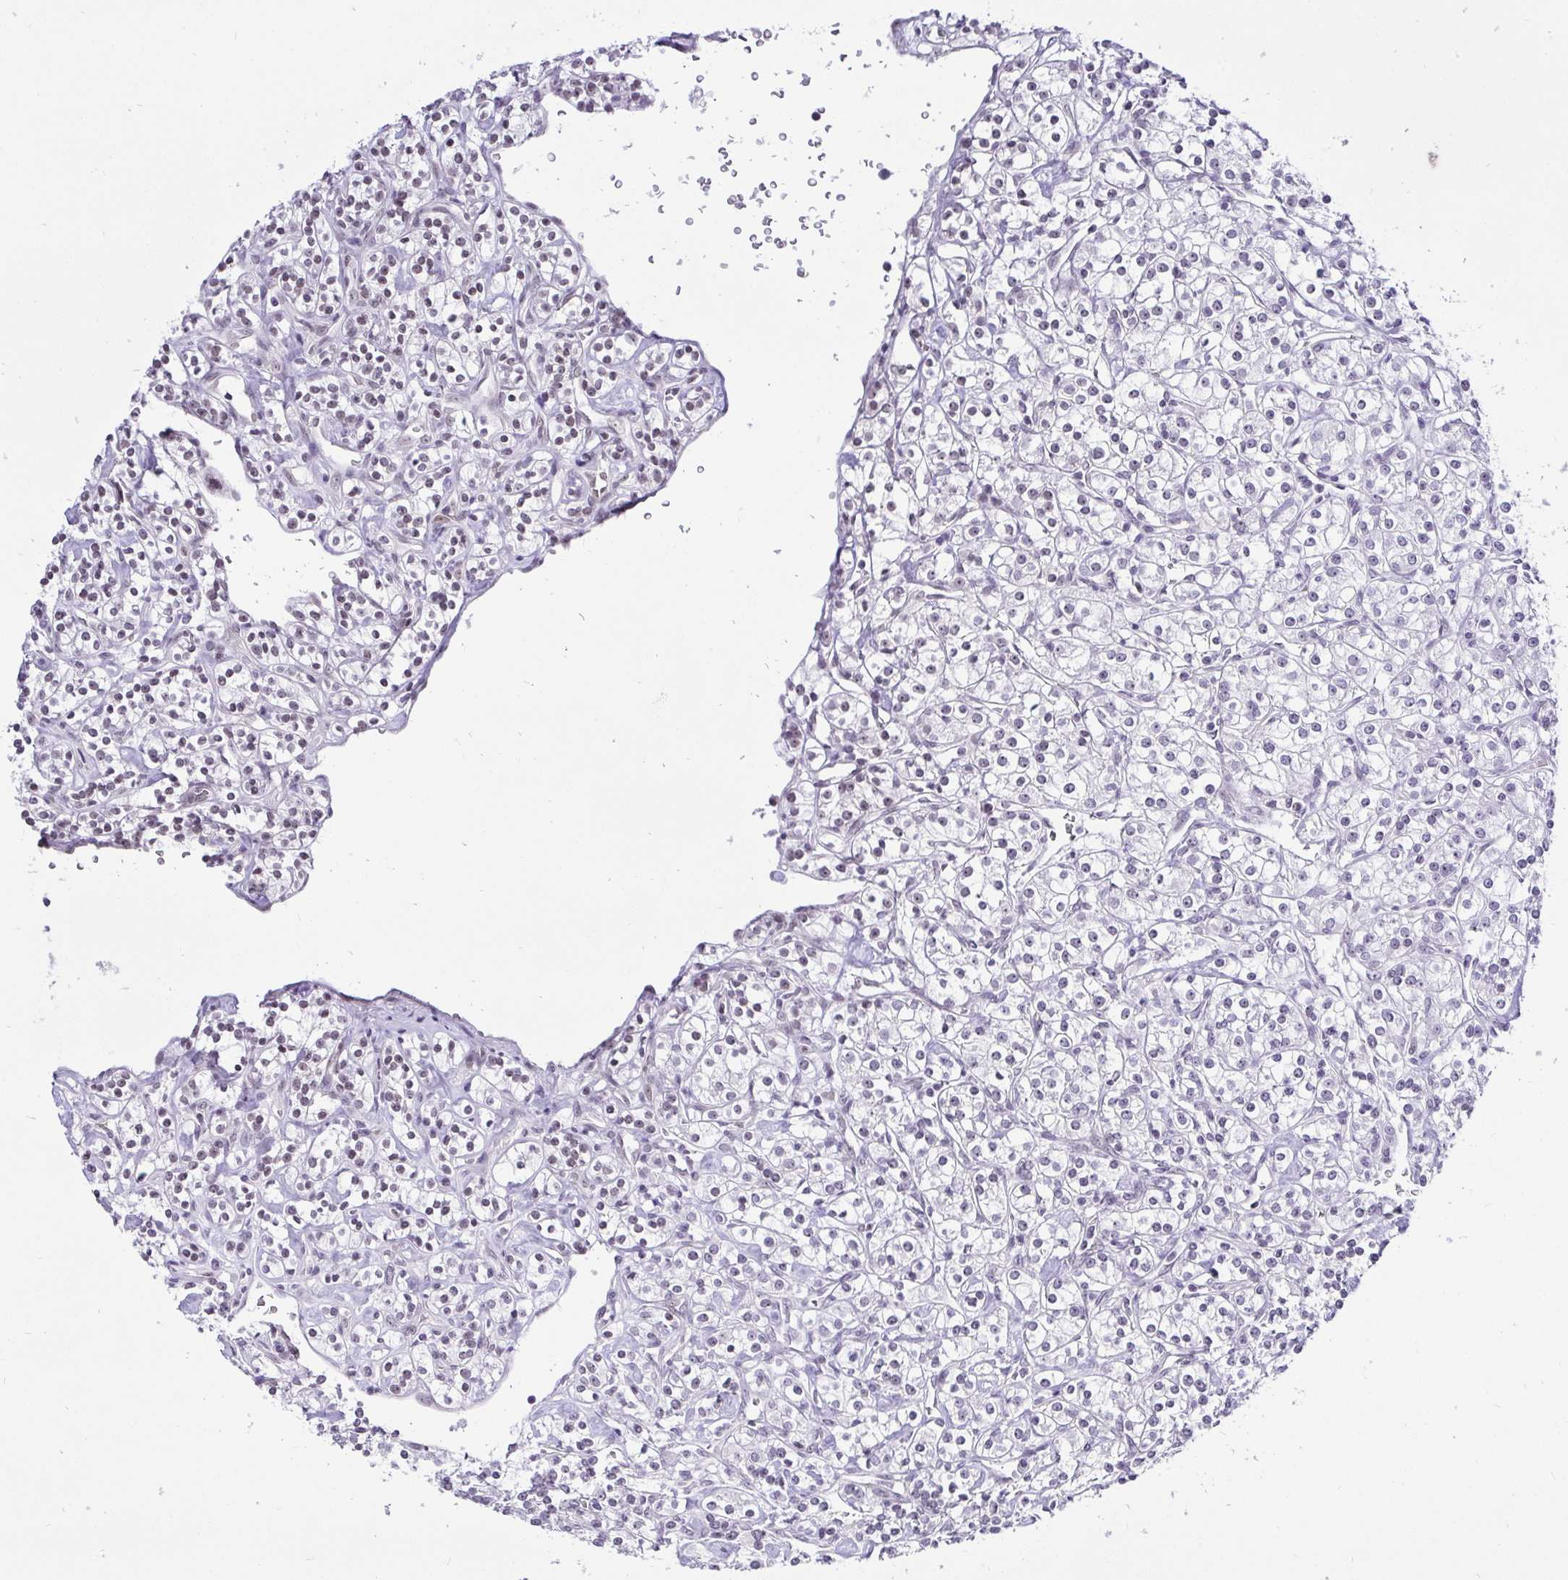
{"staining": {"intensity": "weak", "quantity": "<25%", "location": "nuclear"}, "tissue": "renal cancer", "cell_type": "Tumor cells", "image_type": "cancer", "snomed": [{"axis": "morphology", "description": "Adenocarcinoma, NOS"}, {"axis": "topography", "description": "Kidney"}], "caption": "The micrograph displays no significant staining in tumor cells of renal cancer.", "gene": "ZNF860", "patient": {"sex": "male", "age": 77}}